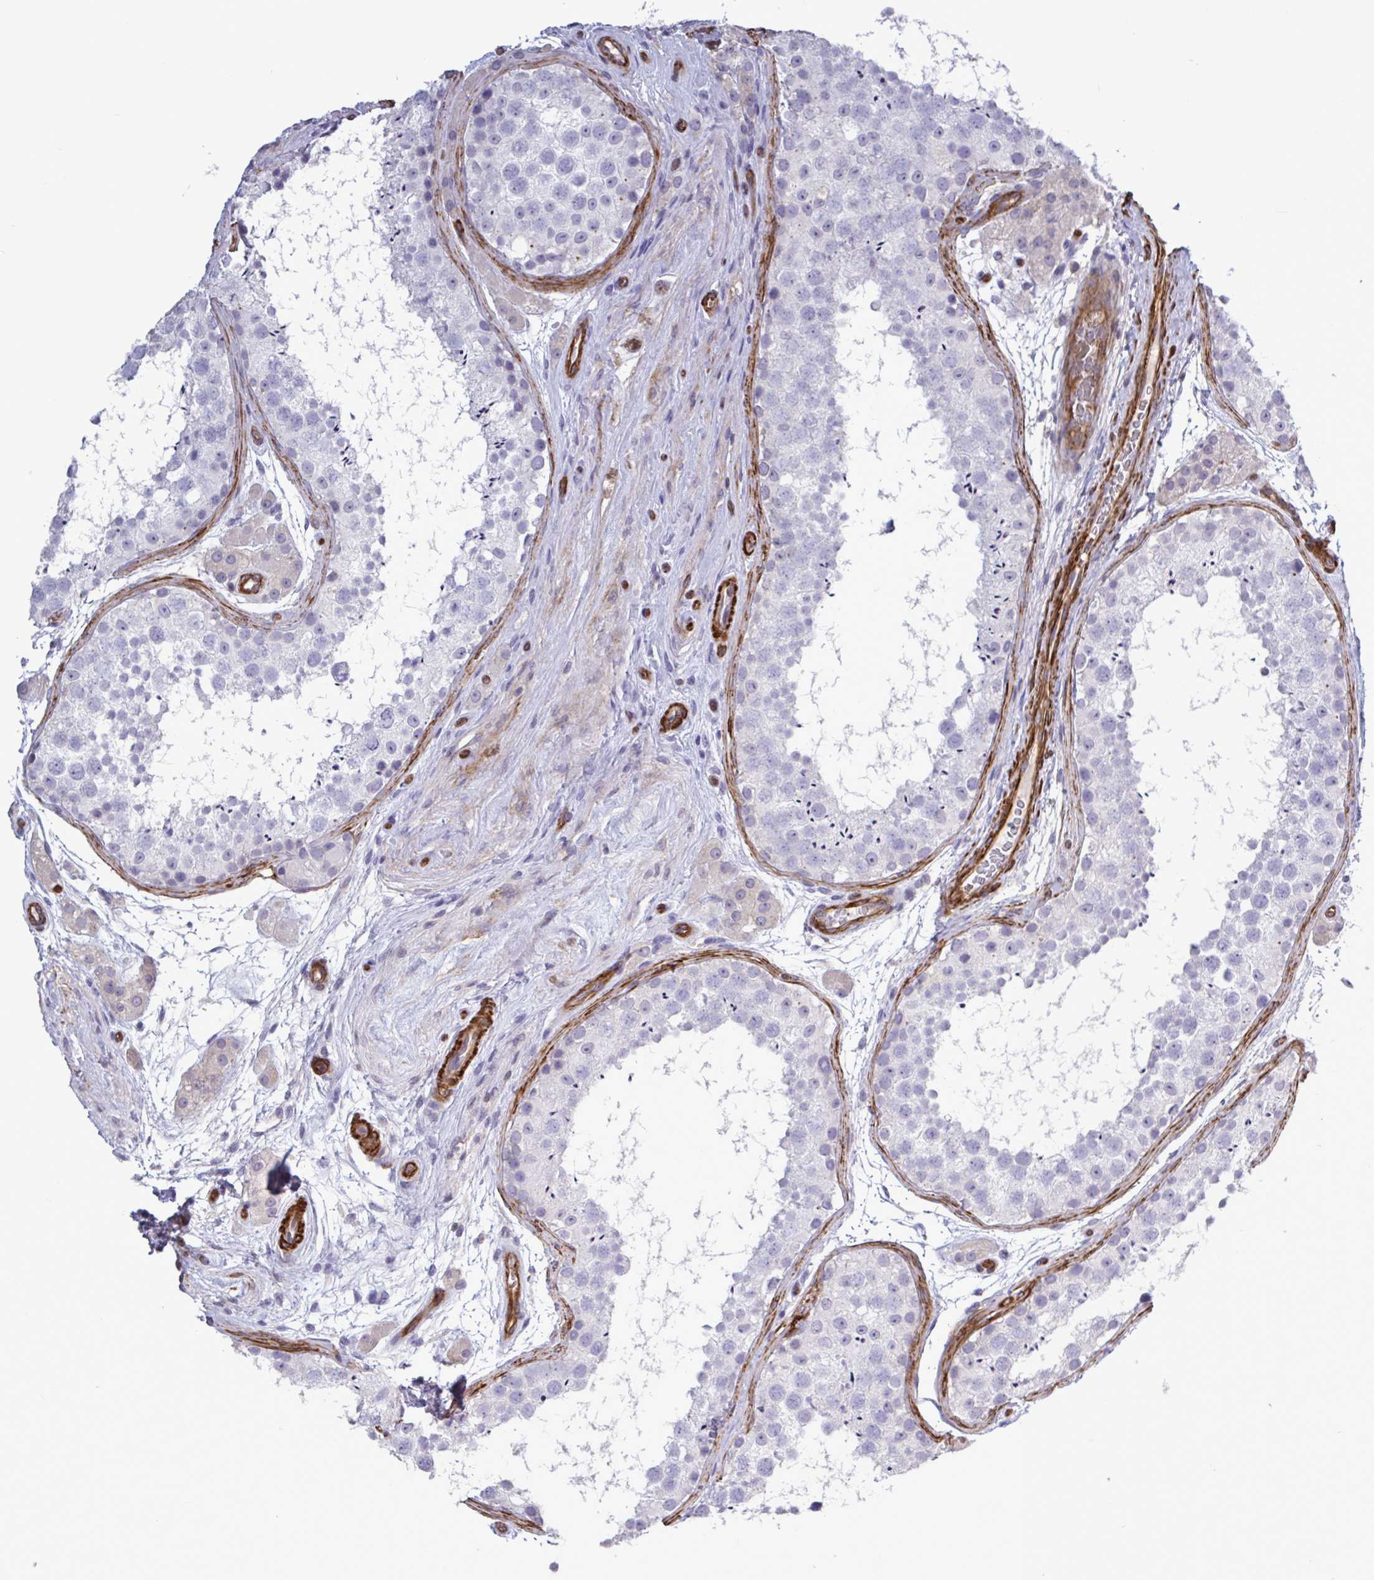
{"staining": {"intensity": "negative", "quantity": "none", "location": "none"}, "tissue": "testis", "cell_type": "Cells in seminiferous ducts", "image_type": "normal", "snomed": [{"axis": "morphology", "description": "Normal tissue, NOS"}, {"axis": "topography", "description": "Testis"}], "caption": "Cells in seminiferous ducts are negative for protein expression in normal human testis. (Immunohistochemistry, brightfield microscopy, high magnification).", "gene": "SHISA7", "patient": {"sex": "male", "age": 41}}